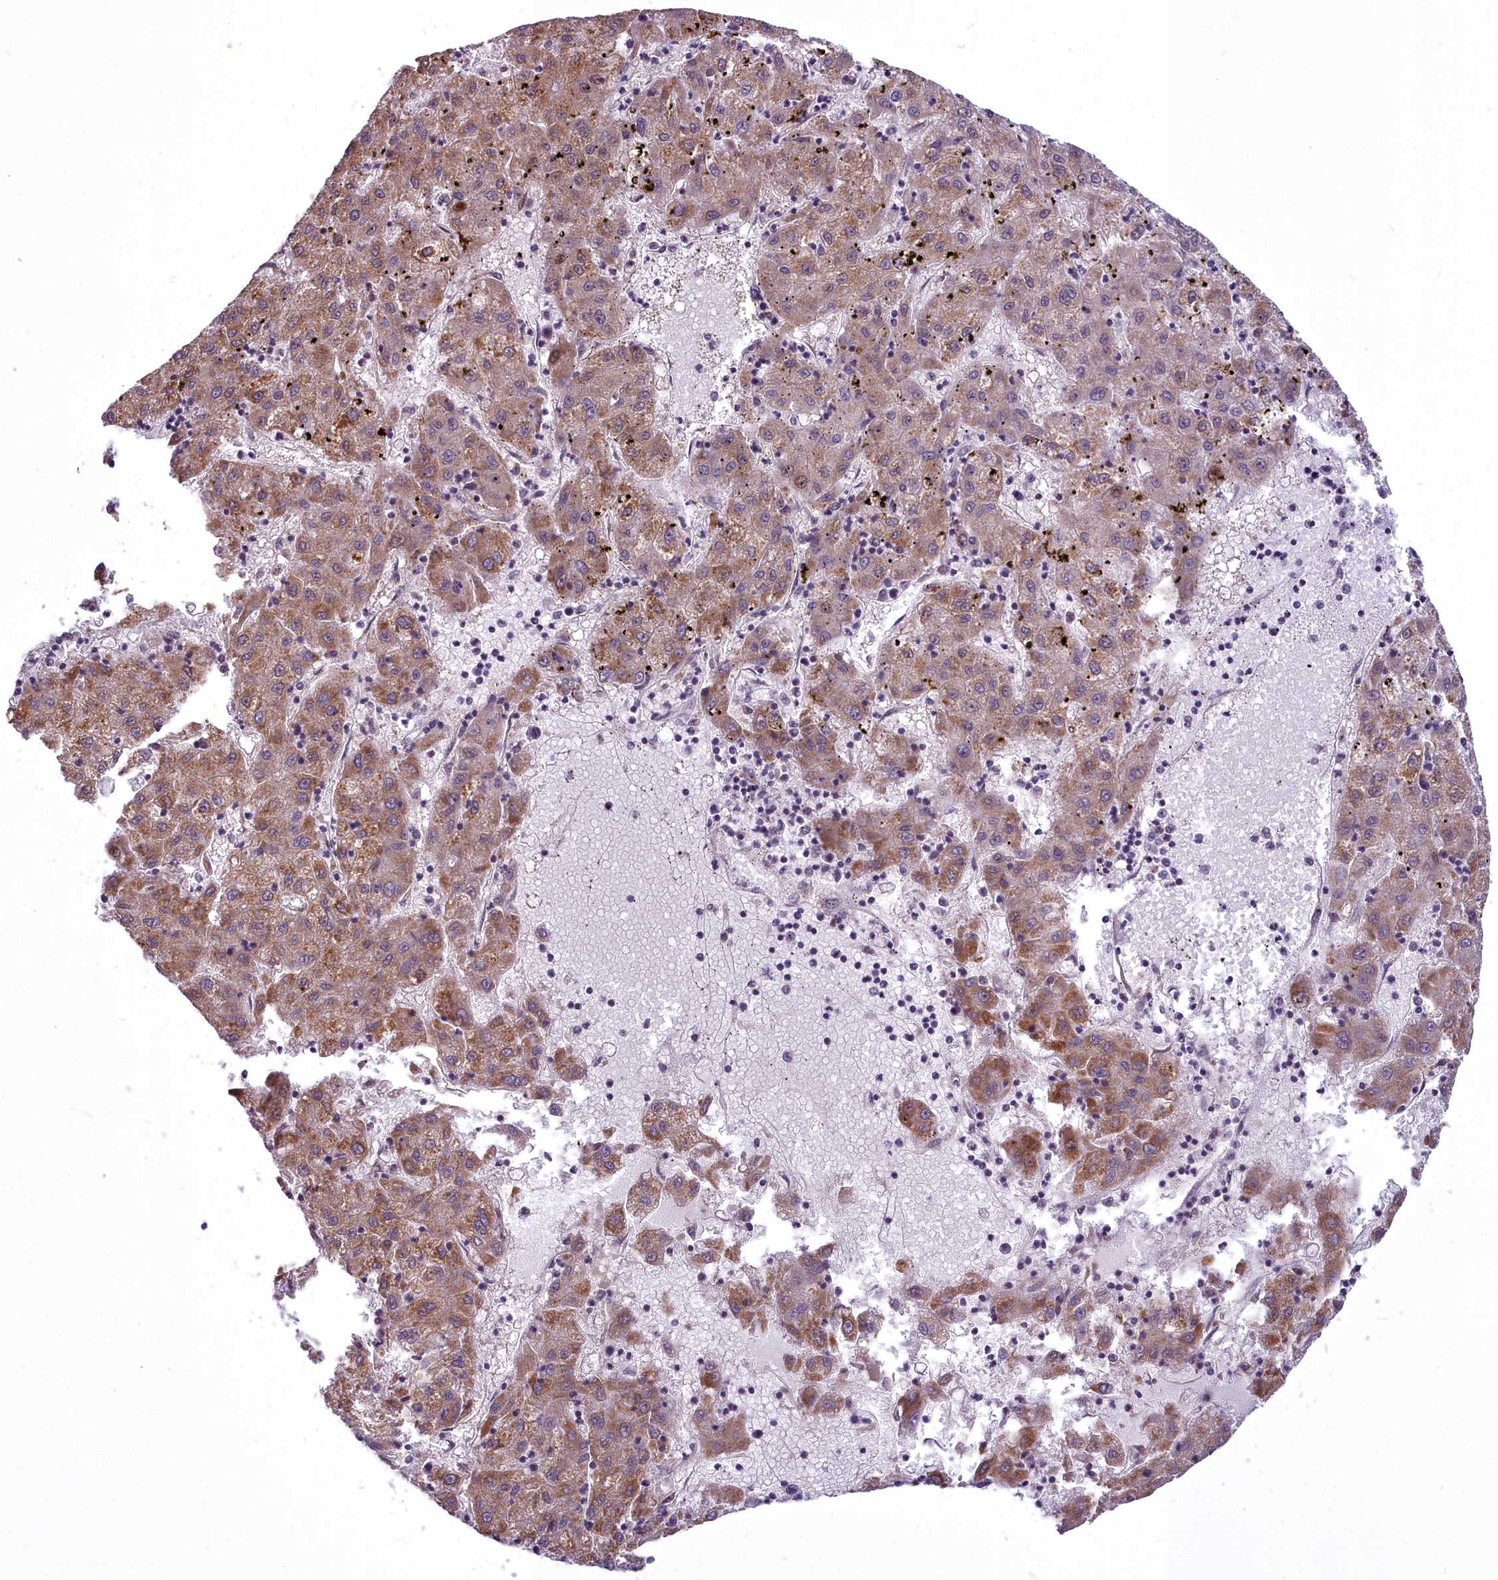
{"staining": {"intensity": "moderate", "quantity": ">75%", "location": "cytoplasmic/membranous"}, "tissue": "liver cancer", "cell_type": "Tumor cells", "image_type": "cancer", "snomed": [{"axis": "morphology", "description": "Carcinoma, Hepatocellular, NOS"}, {"axis": "topography", "description": "Liver"}], "caption": "Brown immunohistochemical staining in human liver cancer exhibits moderate cytoplasmic/membranous staining in approximately >75% of tumor cells. Nuclei are stained in blue.", "gene": "AP1M1", "patient": {"sex": "male", "age": 72}}